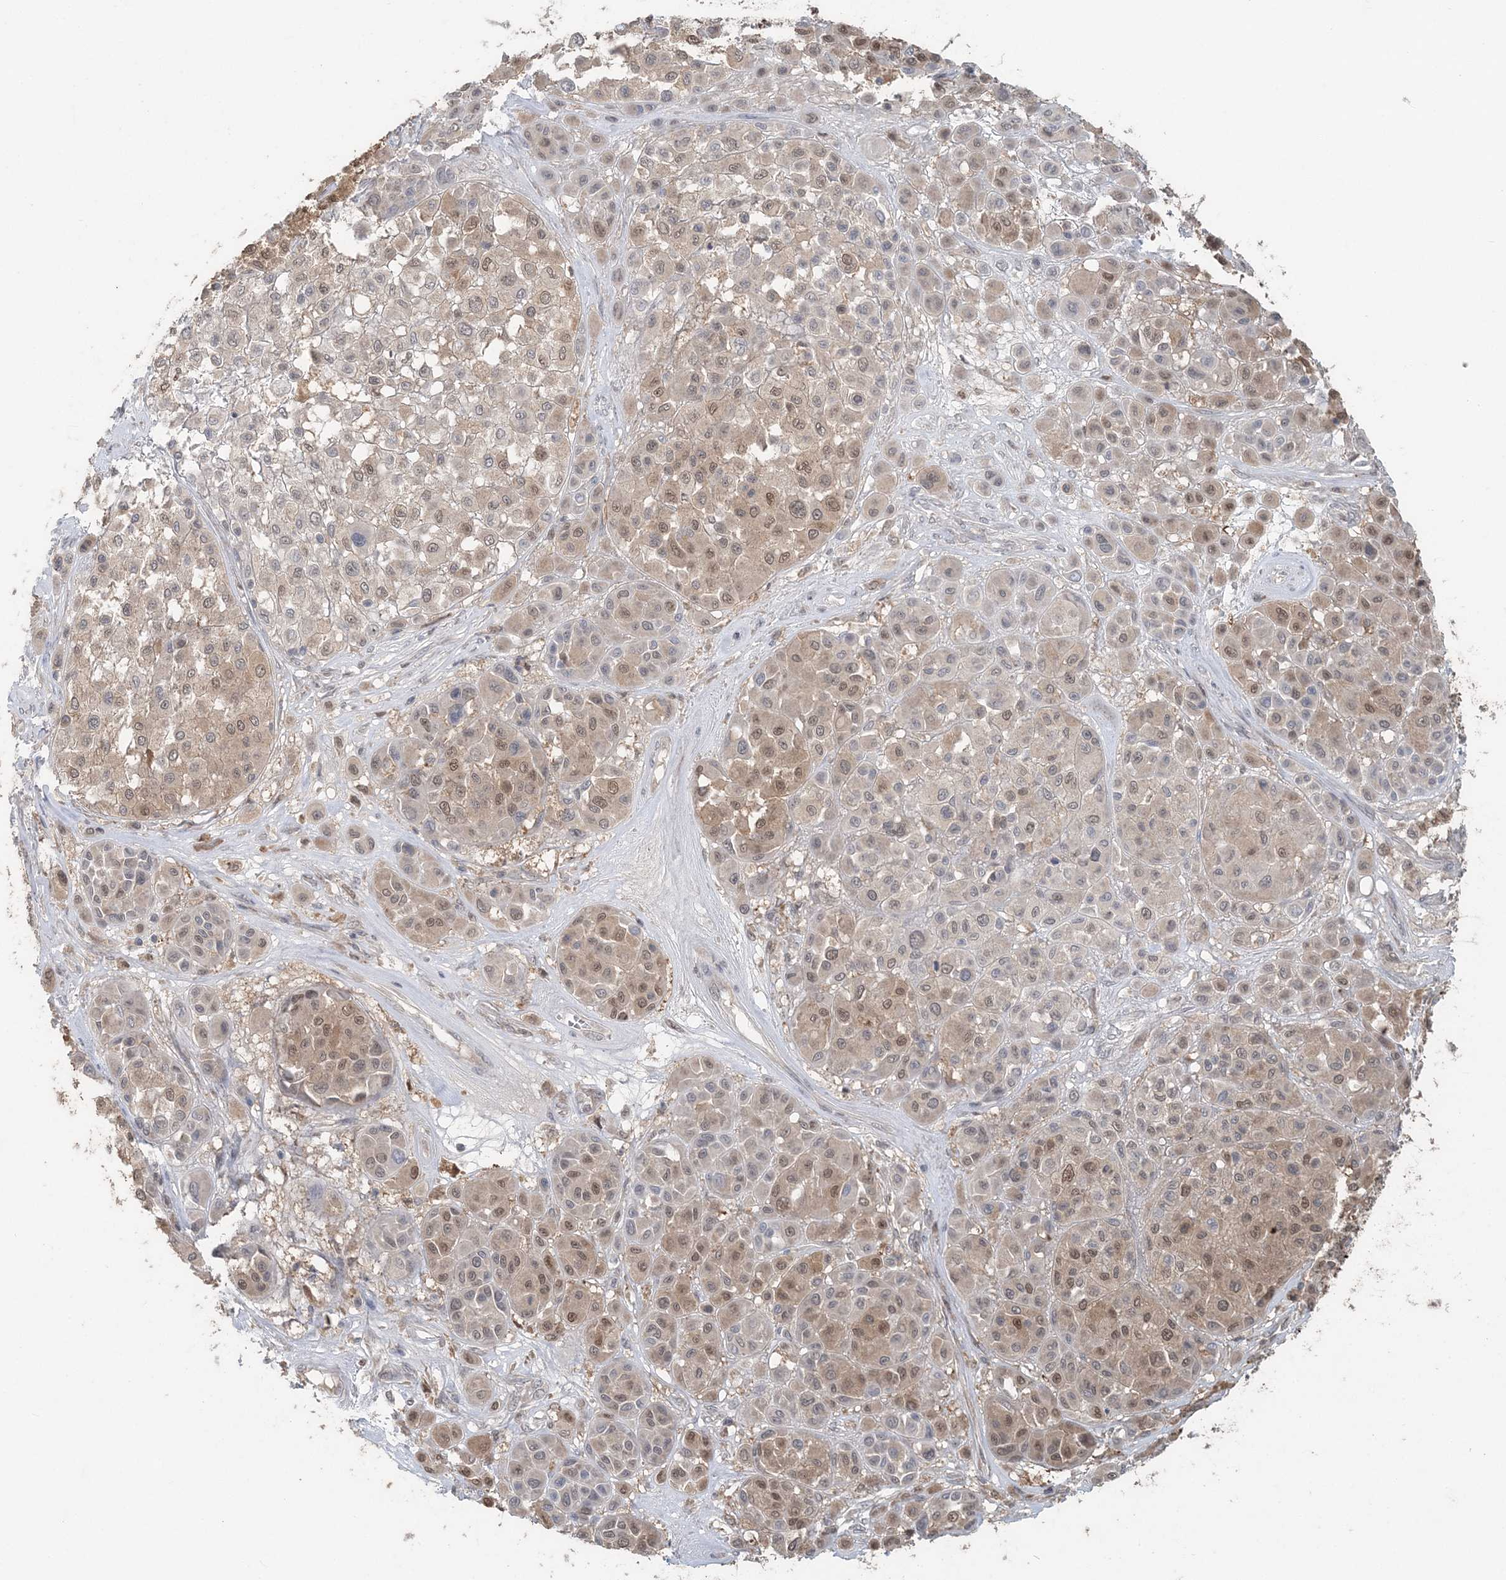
{"staining": {"intensity": "moderate", "quantity": "25%-75%", "location": "cytoplasmic/membranous,nuclear"}, "tissue": "melanoma", "cell_type": "Tumor cells", "image_type": "cancer", "snomed": [{"axis": "morphology", "description": "Malignant melanoma, Metastatic site"}, {"axis": "topography", "description": "Soft tissue"}], "caption": "A micrograph of malignant melanoma (metastatic site) stained for a protein exhibits moderate cytoplasmic/membranous and nuclear brown staining in tumor cells.", "gene": "SLU7", "patient": {"sex": "male", "age": 41}}